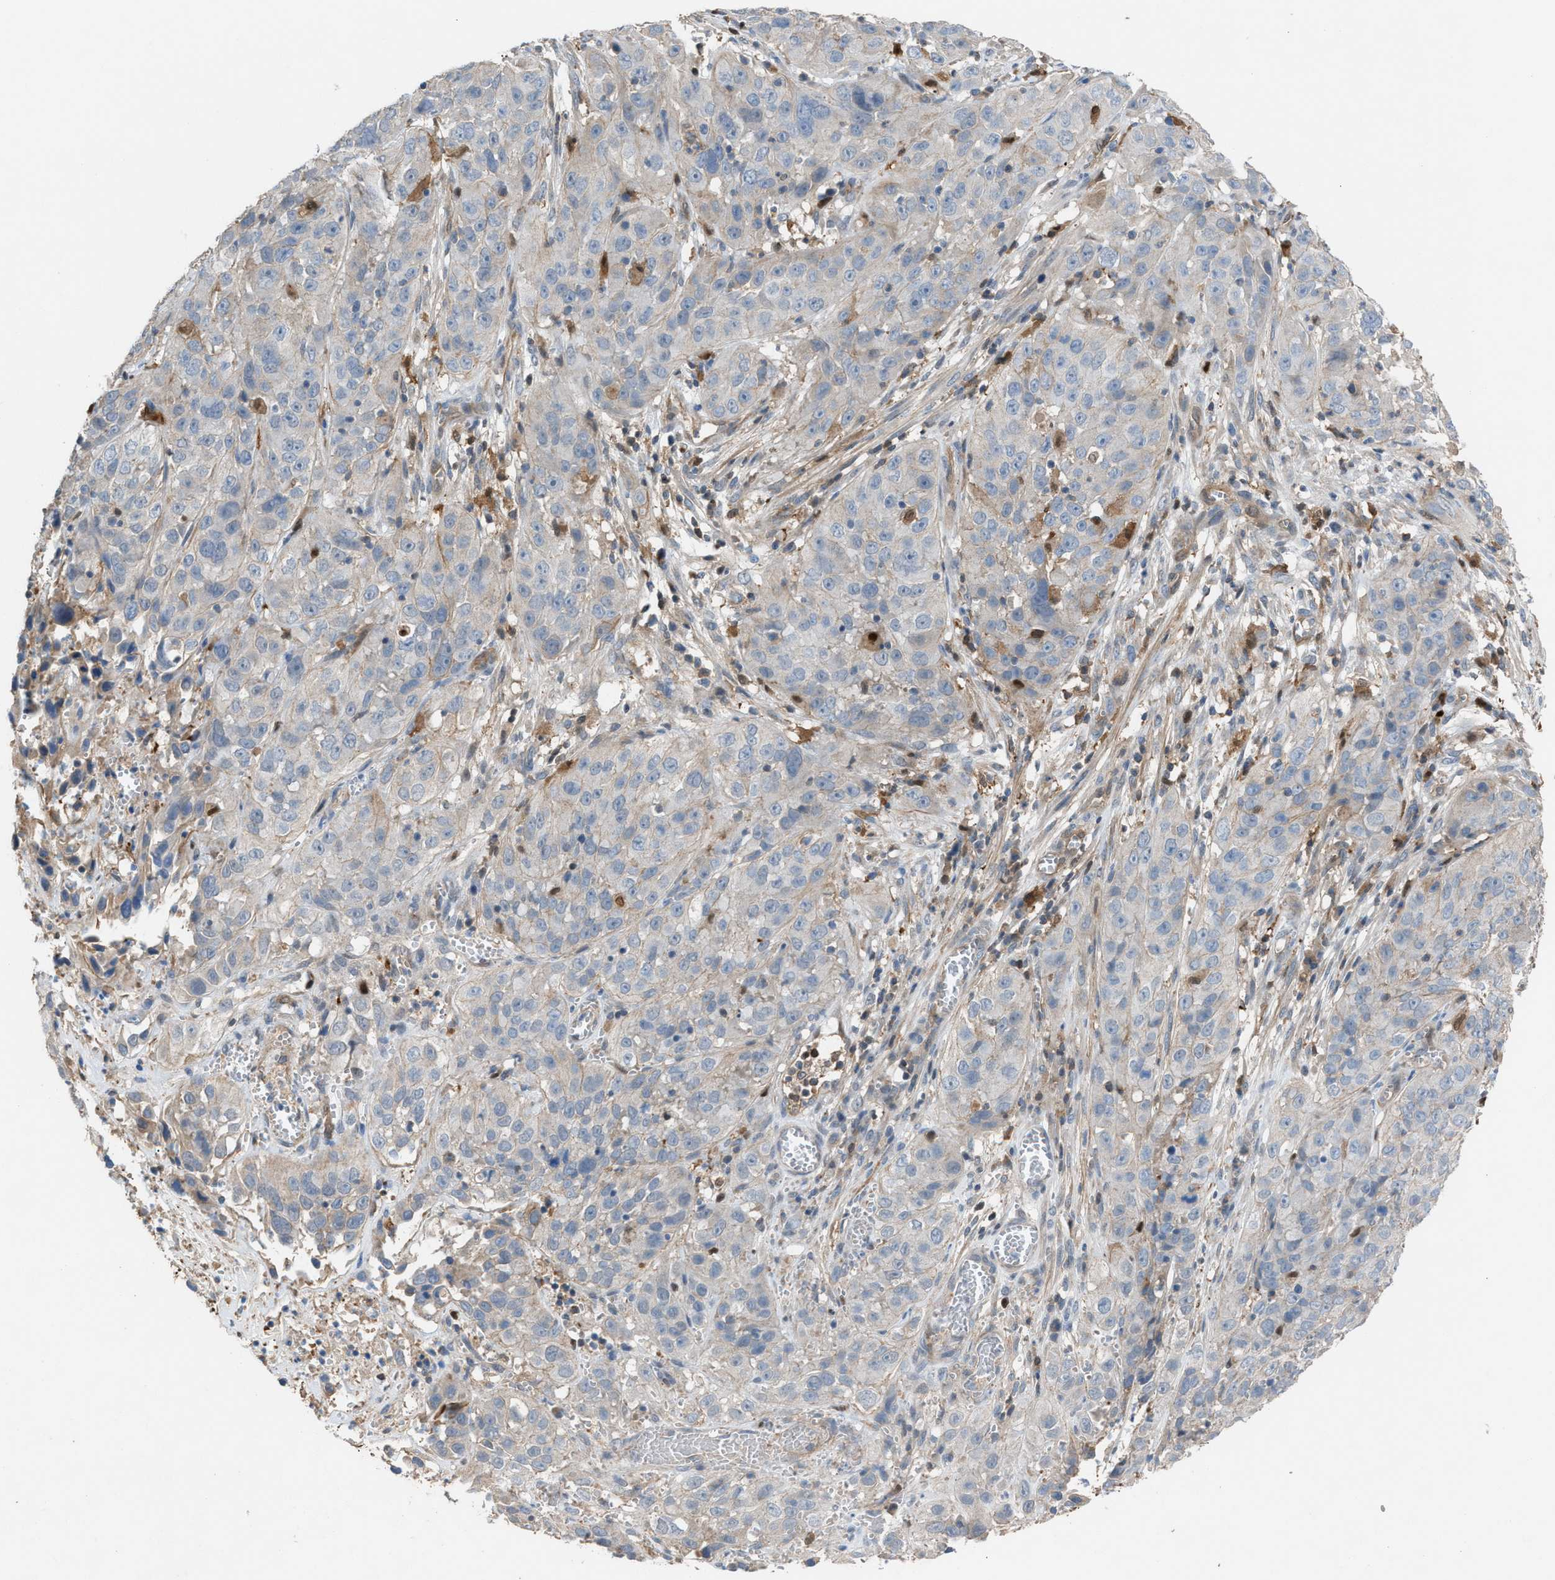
{"staining": {"intensity": "negative", "quantity": "none", "location": "none"}, "tissue": "cervical cancer", "cell_type": "Tumor cells", "image_type": "cancer", "snomed": [{"axis": "morphology", "description": "Squamous cell carcinoma, NOS"}, {"axis": "topography", "description": "Cervix"}], "caption": "The IHC micrograph has no significant staining in tumor cells of cervical cancer (squamous cell carcinoma) tissue.", "gene": "TPK1", "patient": {"sex": "female", "age": 32}}